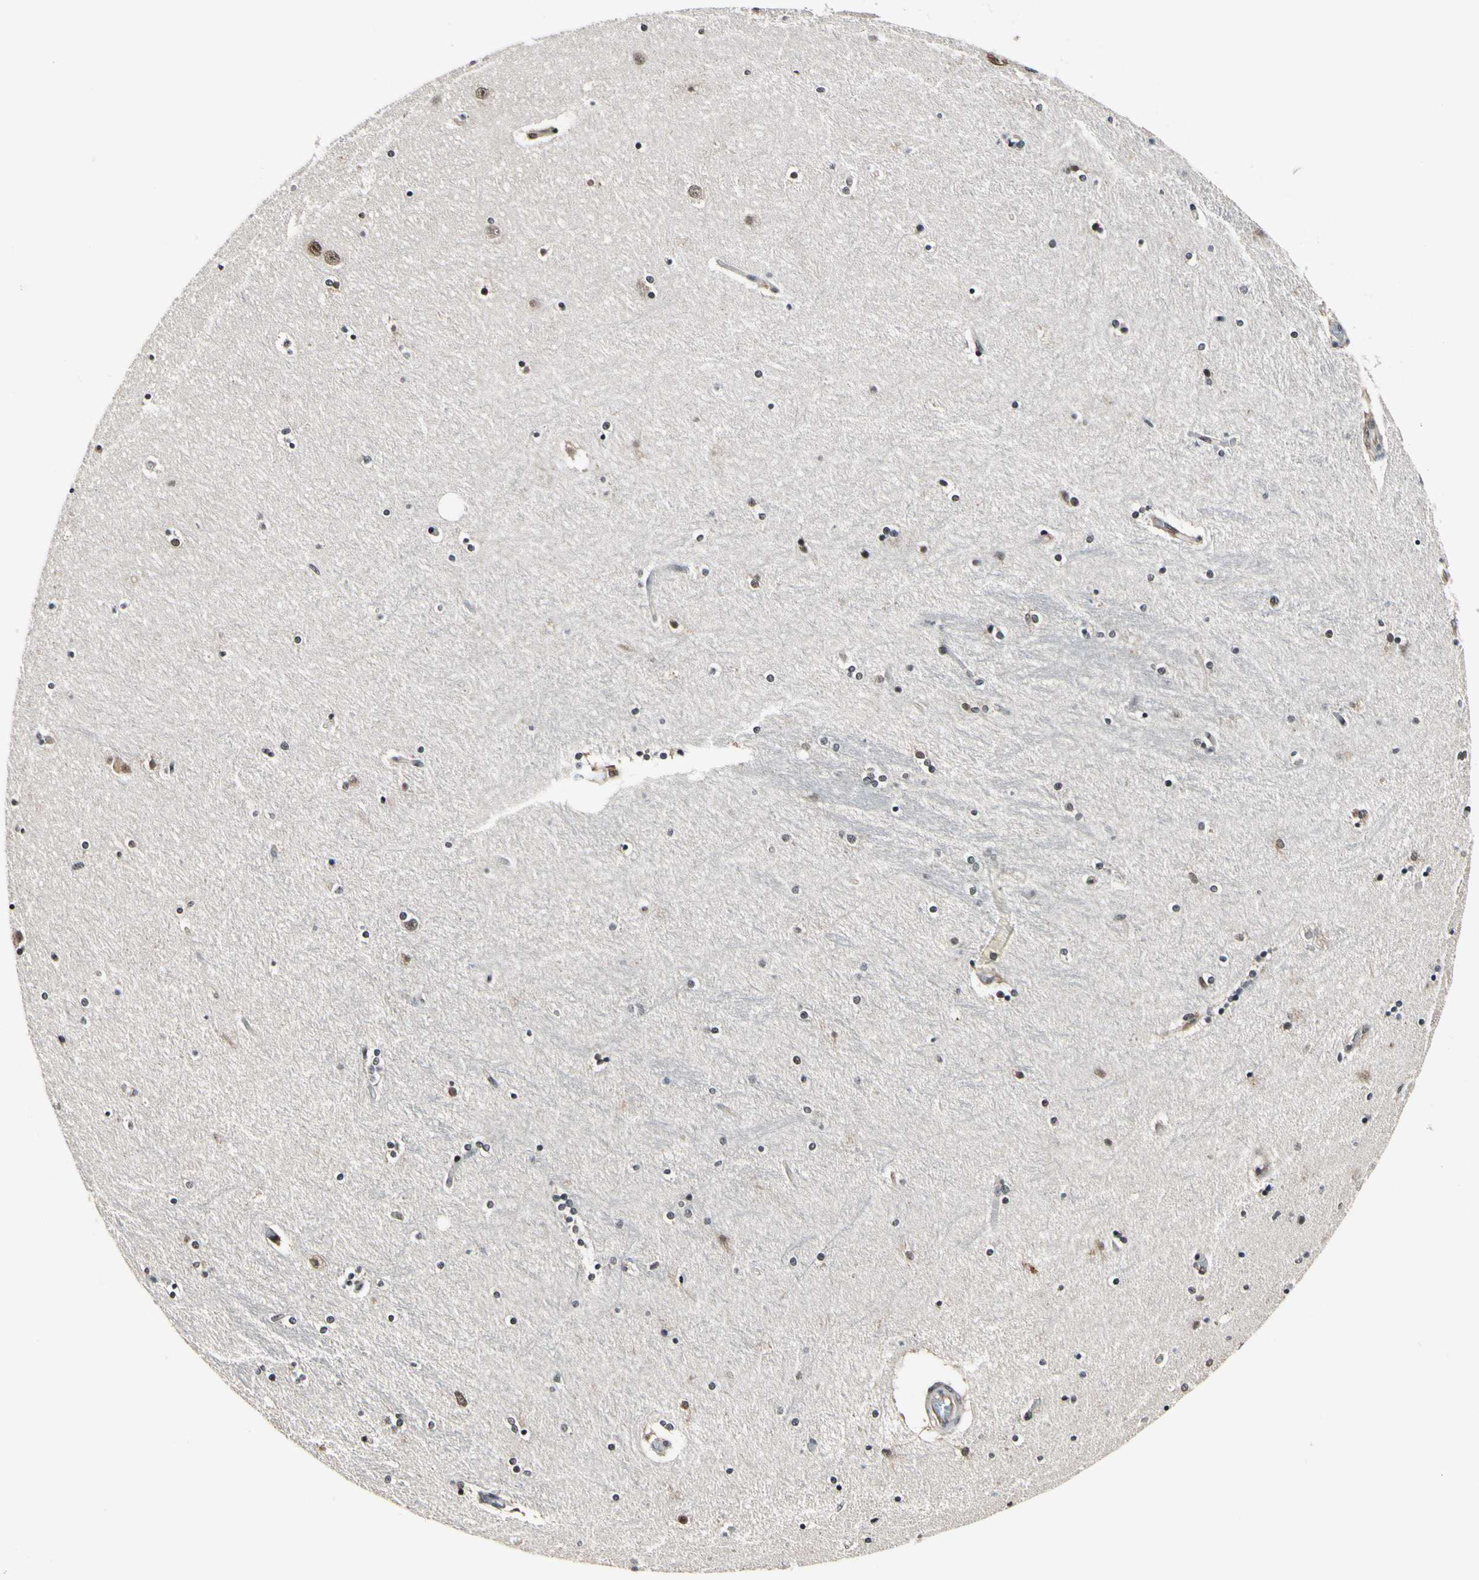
{"staining": {"intensity": "weak", "quantity": "25%-75%", "location": "nuclear"}, "tissue": "hippocampus", "cell_type": "Glial cells", "image_type": "normal", "snomed": [{"axis": "morphology", "description": "Normal tissue, NOS"}, {"axis": "topography", "description": "Hippocampus"}], "caption": "Hippocampus stained for a protein (brown) shows weak nuclear positive staining in approximately 25%-75% of glial cells.", "gene": "PSMD10", "patient": {"sex": "female", "age": 54}}